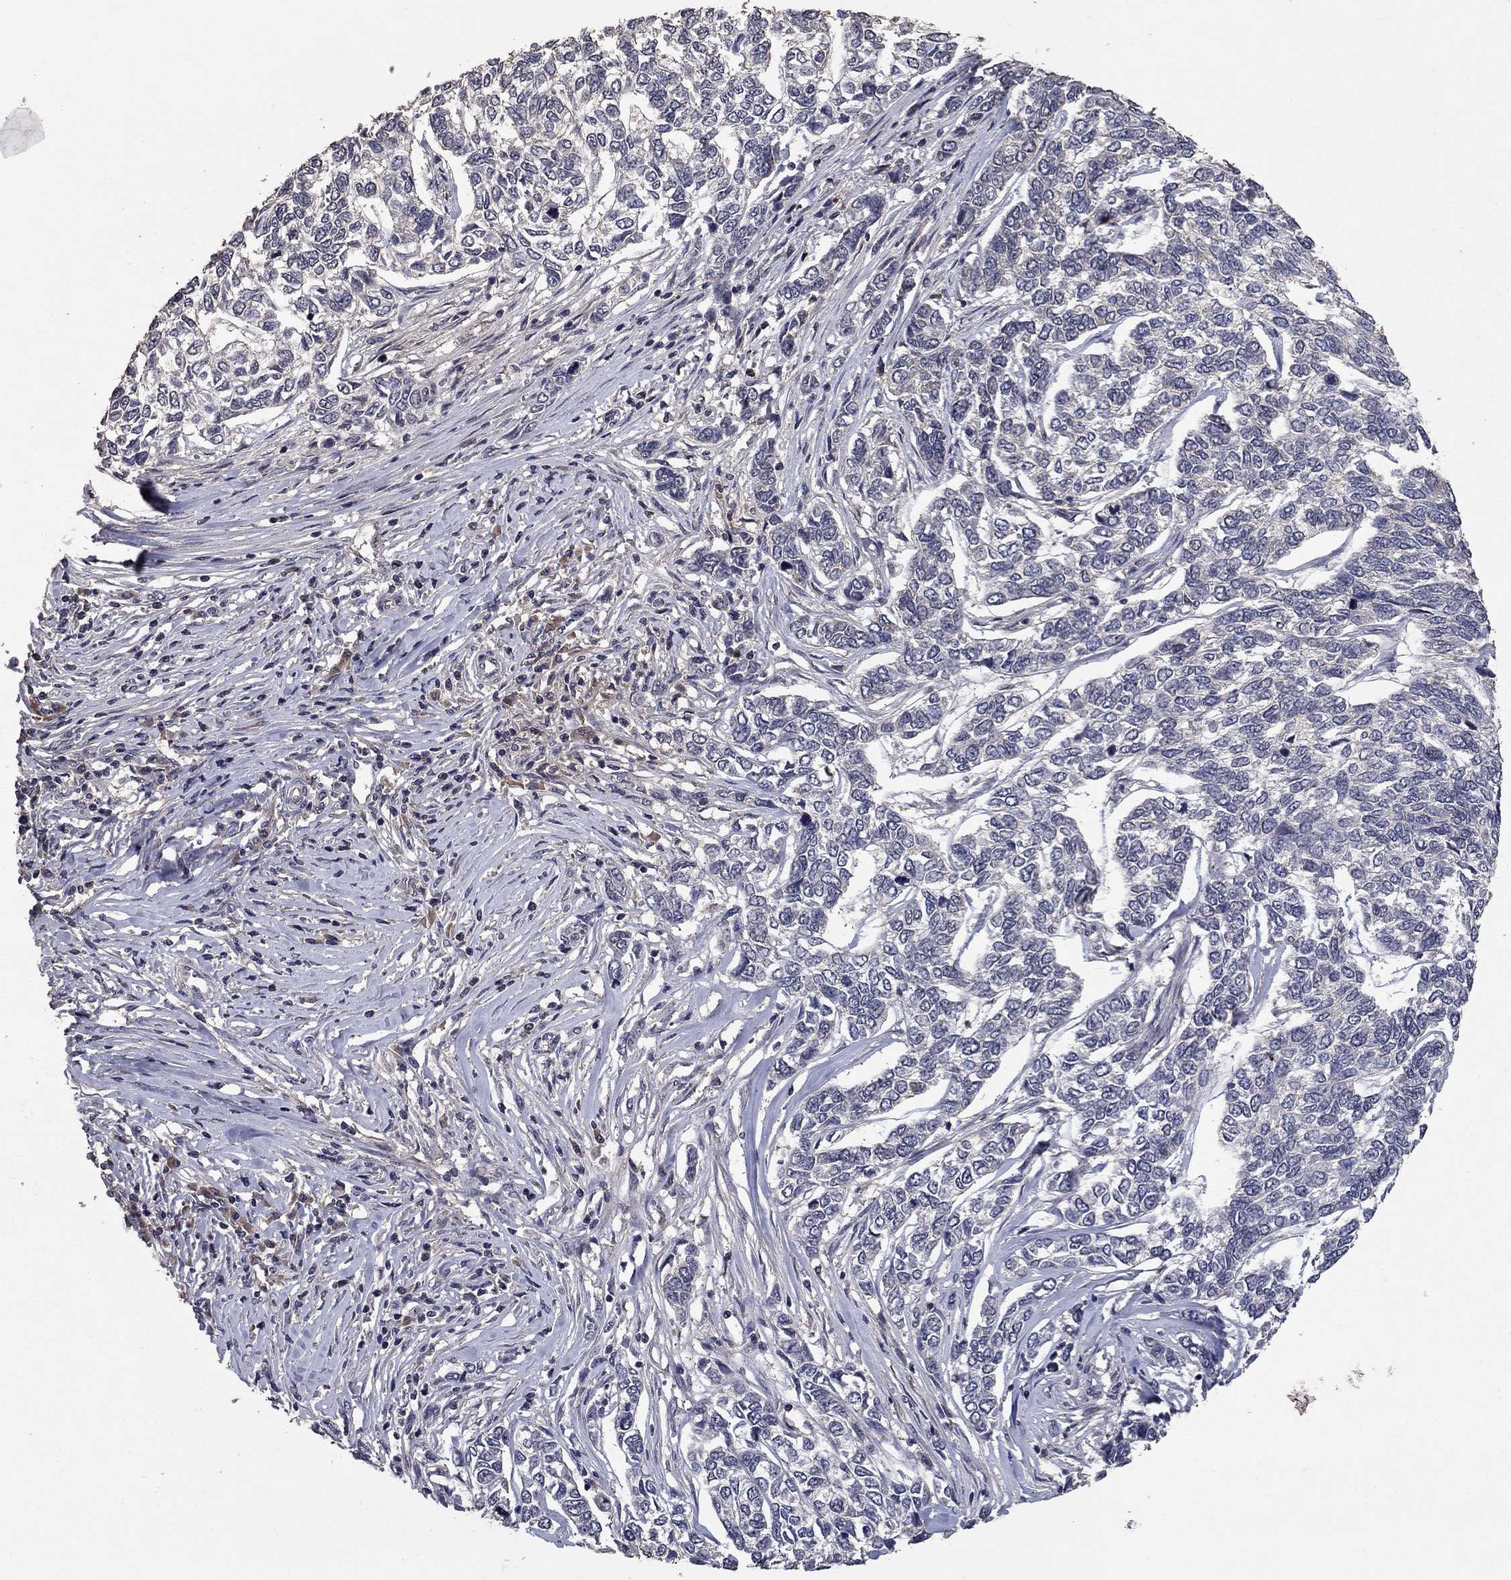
{"staining": {"intensity": "negative", "quantity": "none", "location": "none"}, "tissue": "skin cancer", "cell_type": "Tumor cells", "image_type": "cancer", "snomed": [{"axis": "morphology", "description": "Basal cell carcinoma"}, {"axis": "topography", "description": "Skin"}], "caption": "A histopathology image of skin basal cell carcinoma stained for a protein demonstrates no brown staining in tumor cells.", "gene": "DHRS1", "patient": {"sex": "female", "age": 65}}